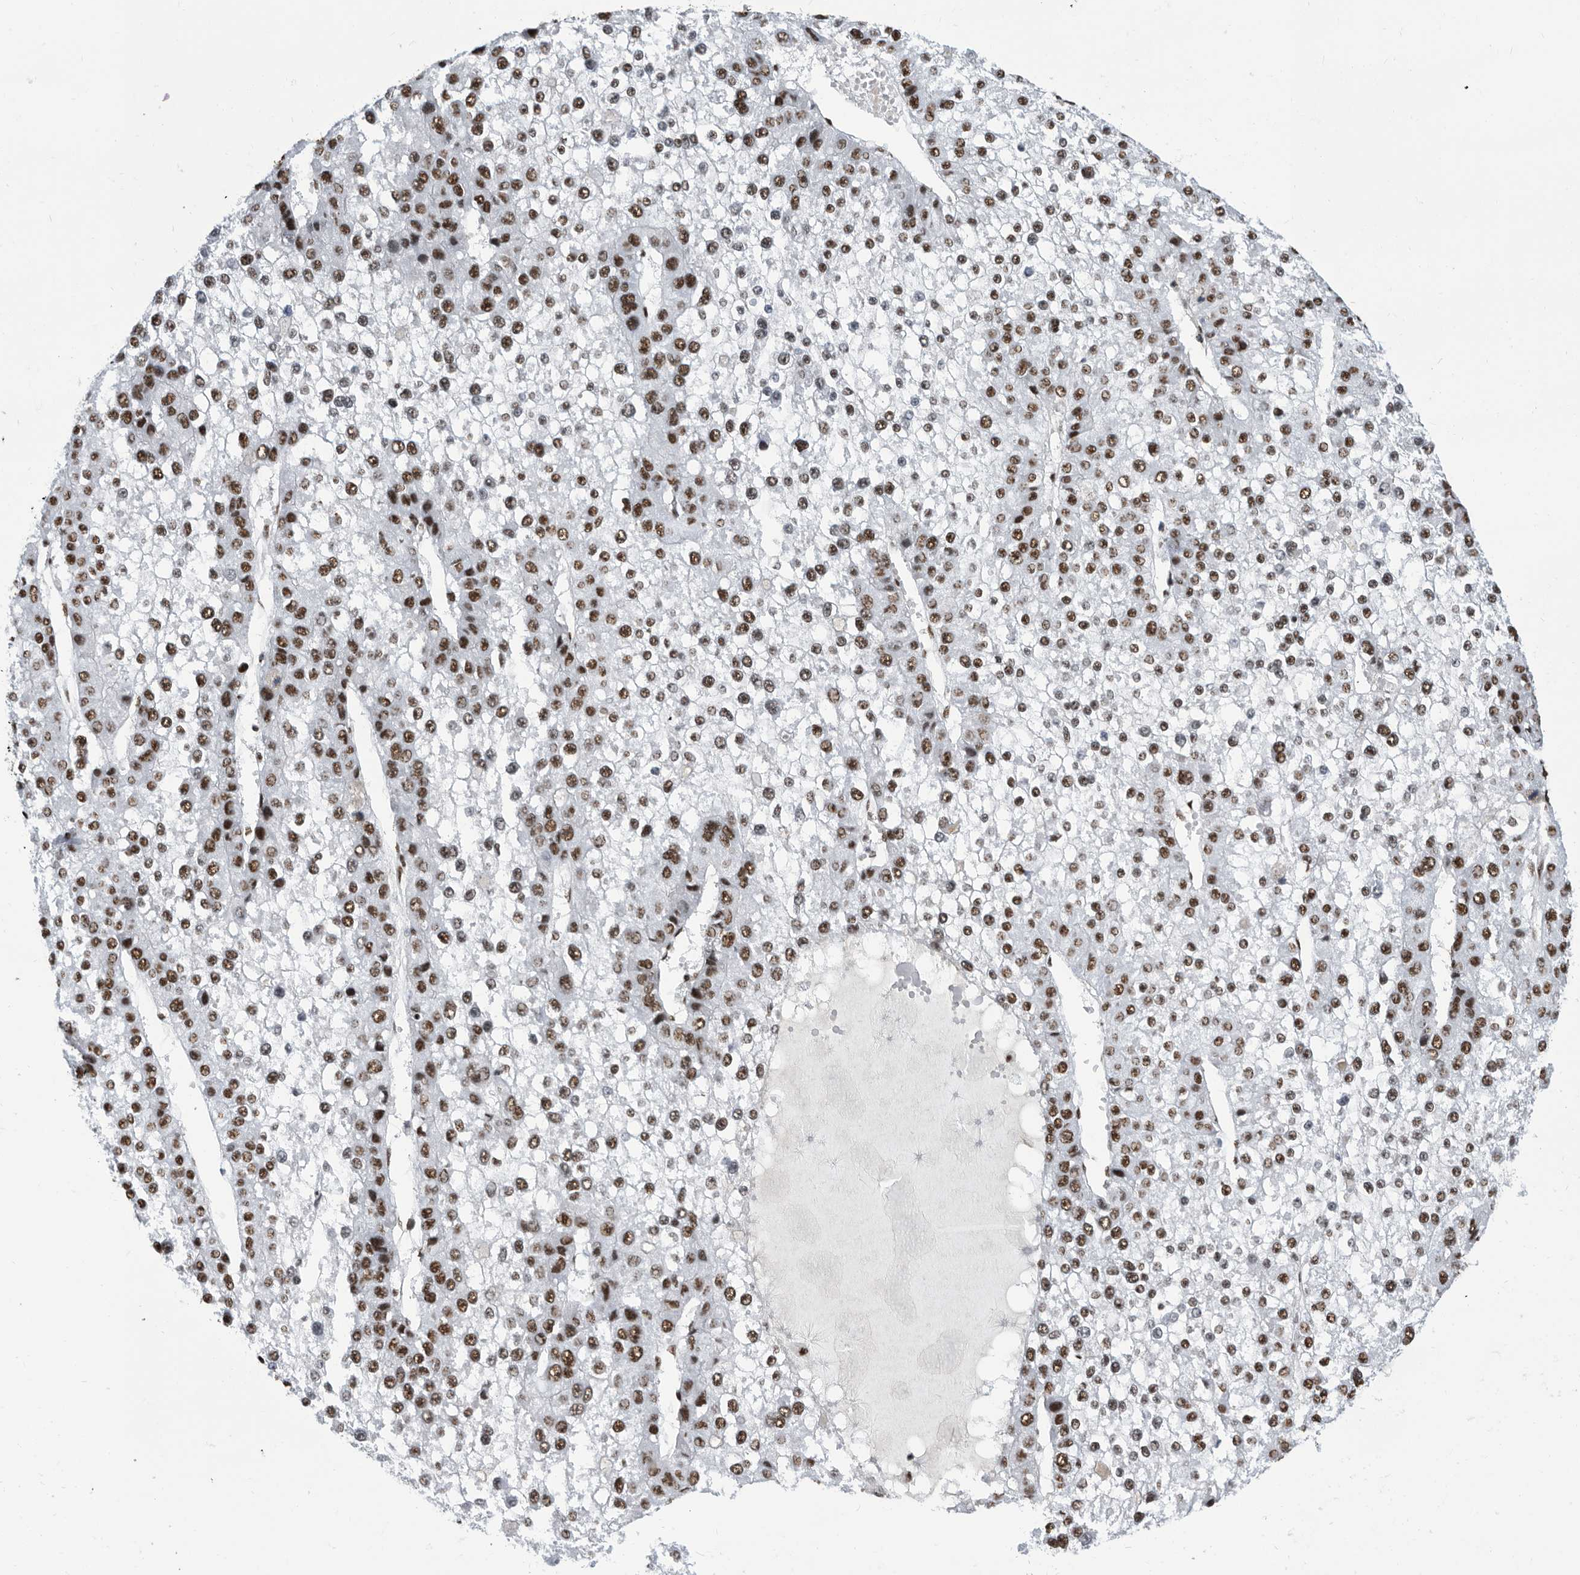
{"staining": {"intensity": "strong", "quantity": ">75%", "location": "nuclear"}, "tissue": "liver cancer", "cell_type": "Tumor cells", "image_type": "cancer", "snomed": [{"axis": "morphology", "description": "Carcinoma, Hepatocellular, NOS"}, {"axis": "topography", "description": "Liver"}], "caption": "The immunohistochemical stain labels strong nuclear positivity in tumor cells of liver hepatocellular carcinoma tissue.", "gene": "SF3A1", "patient": {"sex": "female", "age": 73}}